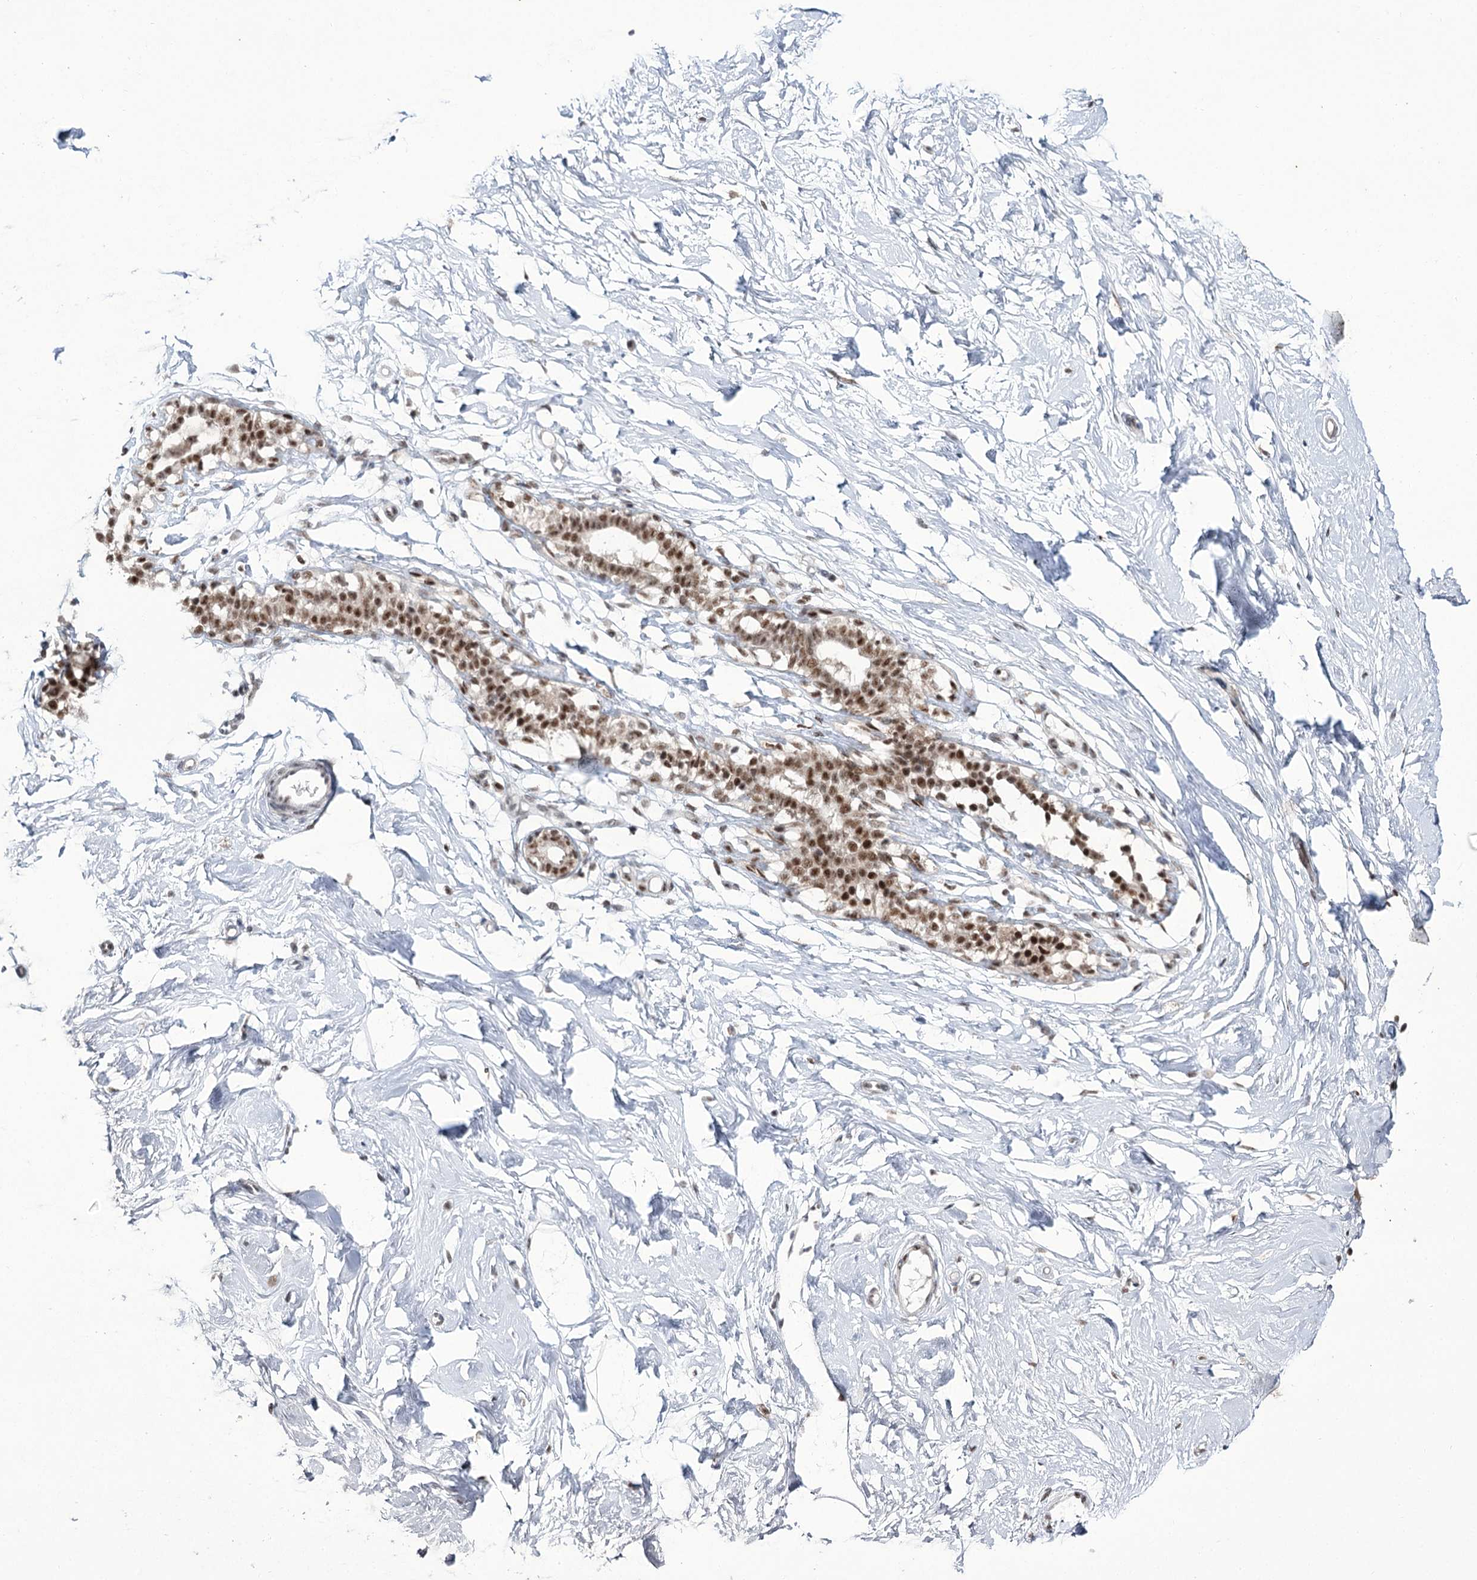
{"staining": {"intensity": "negative", "quantity": "none", "location": "none"}, "tissue": "breast", "cell_type": "Adipocytes", "image_type": "normal", "snomed": [{"axis": "morphology", "description": "Normal tissue, NOS"}, {"axis": "morphology", "description": "Adenoma, NOS"}, {"axis": "topography", "description": "Breast"}], "caption": "Immunohistochemical staining of unremarkable human breast shows no significant staining in adipocytes.", "gene": "ERCC3", "patient": {"sex": "female", "age": 23}}